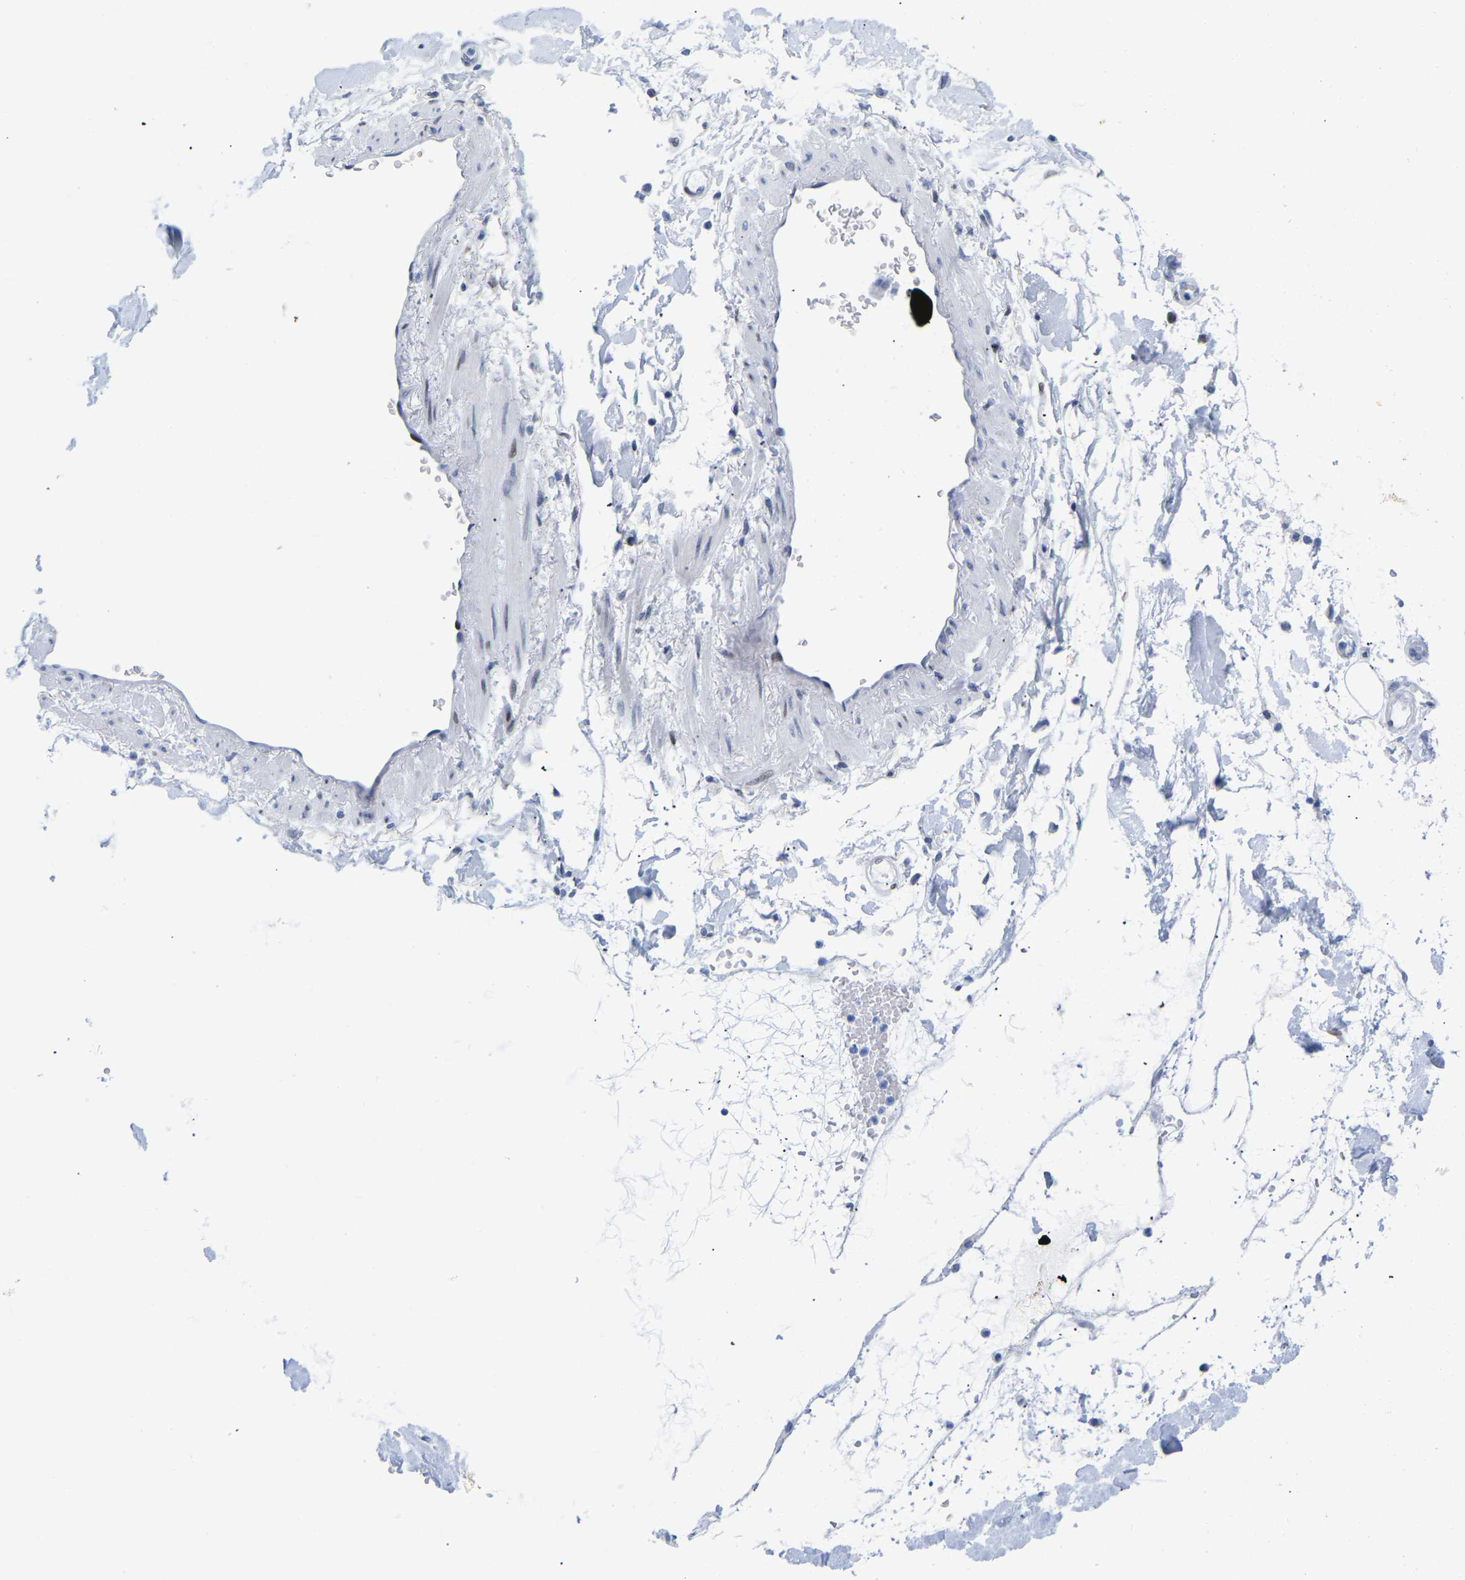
{"staining": {"intensity": "negative", "quantity": "none", "location": "none"}, "tissue": "adipose tissue", "cell_type": "Adipocytes", "image_type": "normal", "snomed": [{"axis": "morphology", "description": "Normal tissue, NOS"}, {"axis": "morphology", "description": "Adenocarcinoma, NOS"}, {"axis": "topography", "description": "Duodenum"}, {"axis": "topography", "description": "Peripheral nerve tissue"}], "caption": "The photomicrograph demonstrates no significant staining in adipocytes of adipose tissue.", "gene": "UPK3A", "patient": {"sex": "female", "age": 60}}